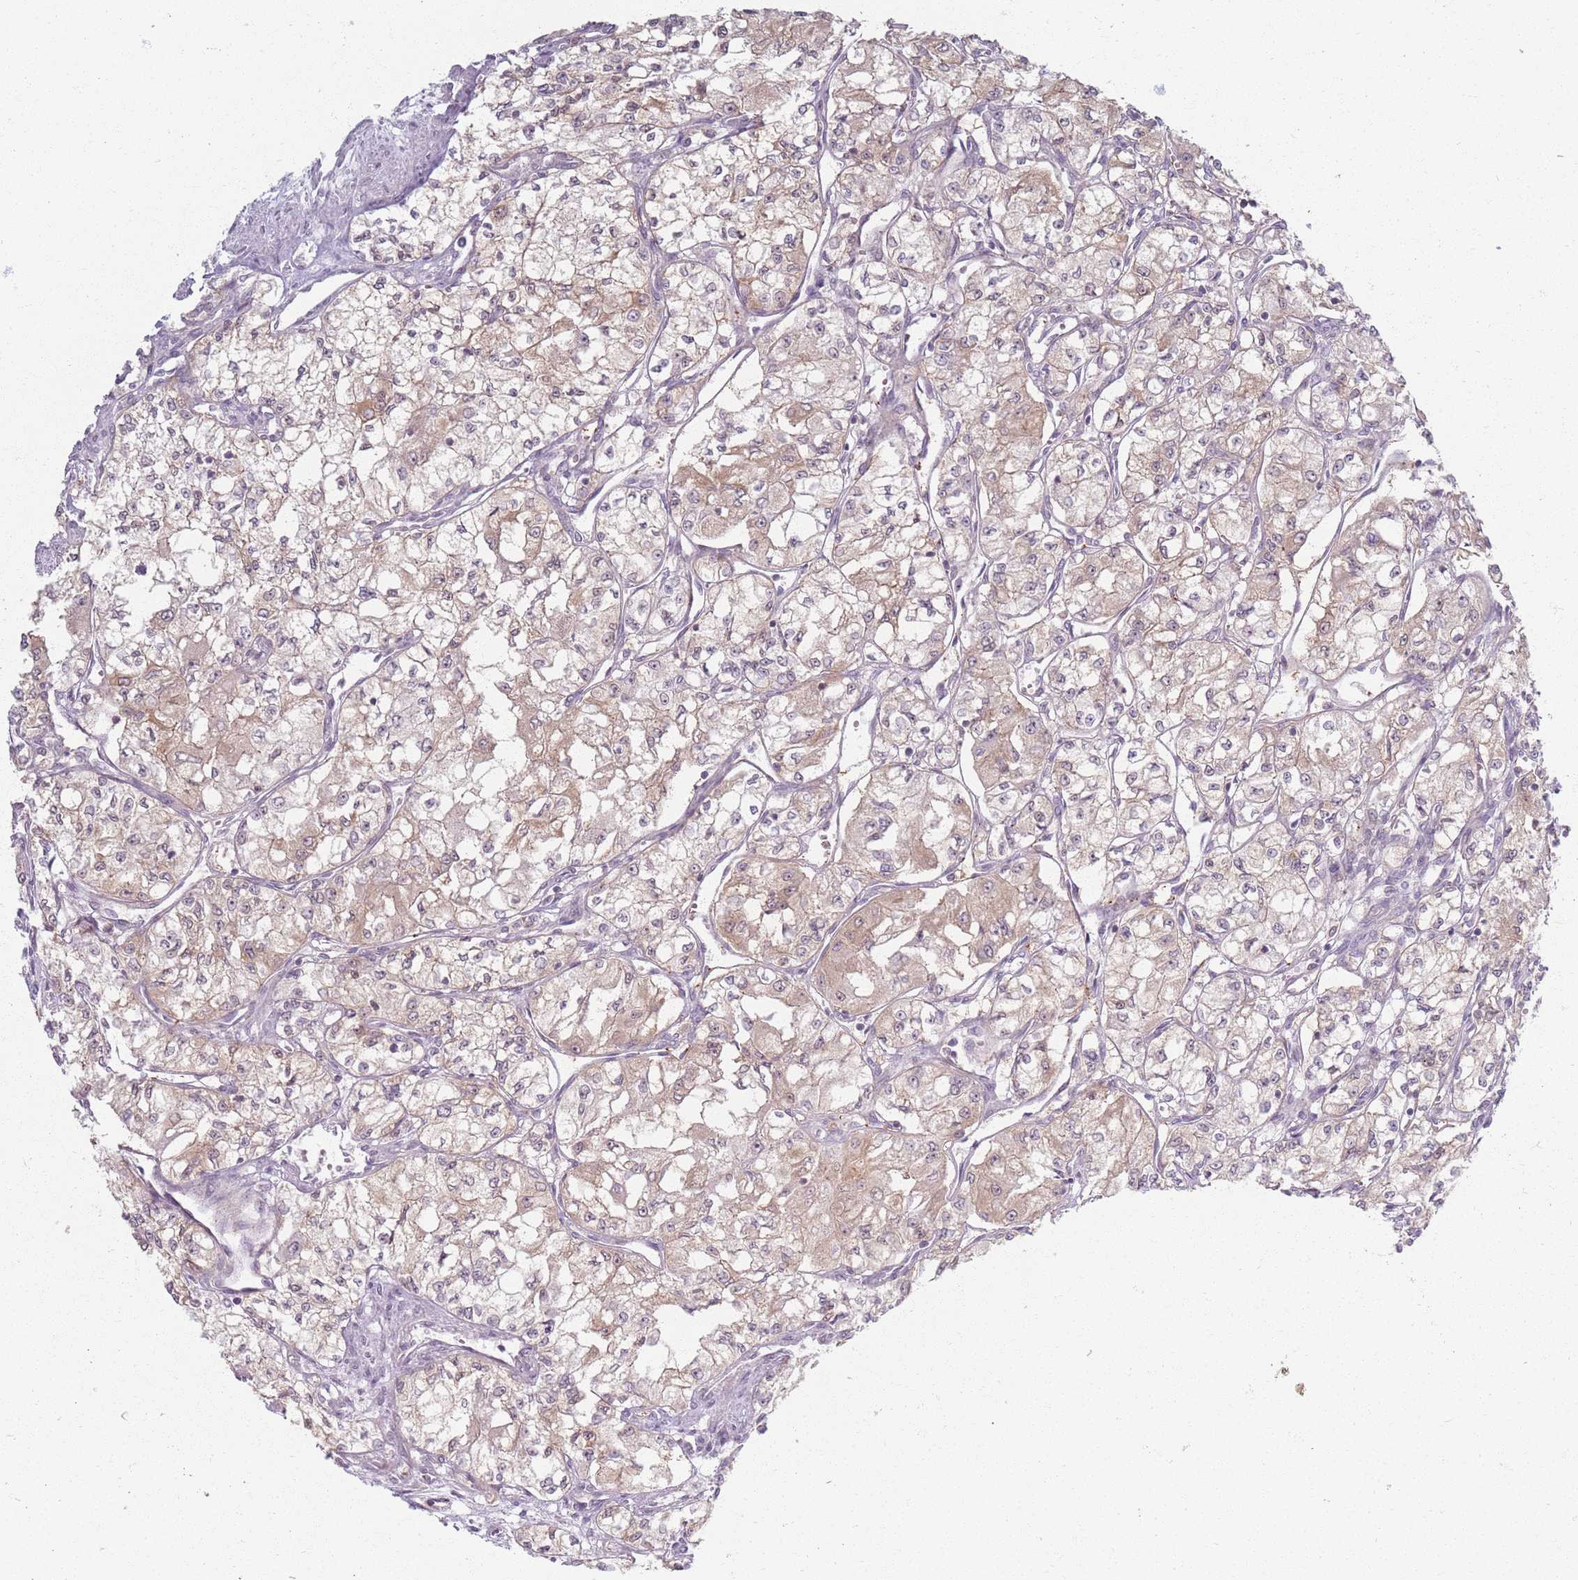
{"staining": {"intensity": "weak", "quantity": "25%-75%", "location": "cytoplasmic/membranous"}, "tissue": "renal cancer", "cell_type": "Tumor cells", "image_type": "cancer", "snomed": [{"axis": "morphology", "description": "Adenocarcinoma, NOS"}, {"axis": "topography", "description": "Kidney"}], "caption": "DAB immunohistochemical staining of human renal adenocarcinoma reveals weak cytoplasmic/membranous protein staining in approximately 25%-75% of tumor cells.", "gene": "ZDHHC2", "patient": {"sex": "male", "age": 59}}